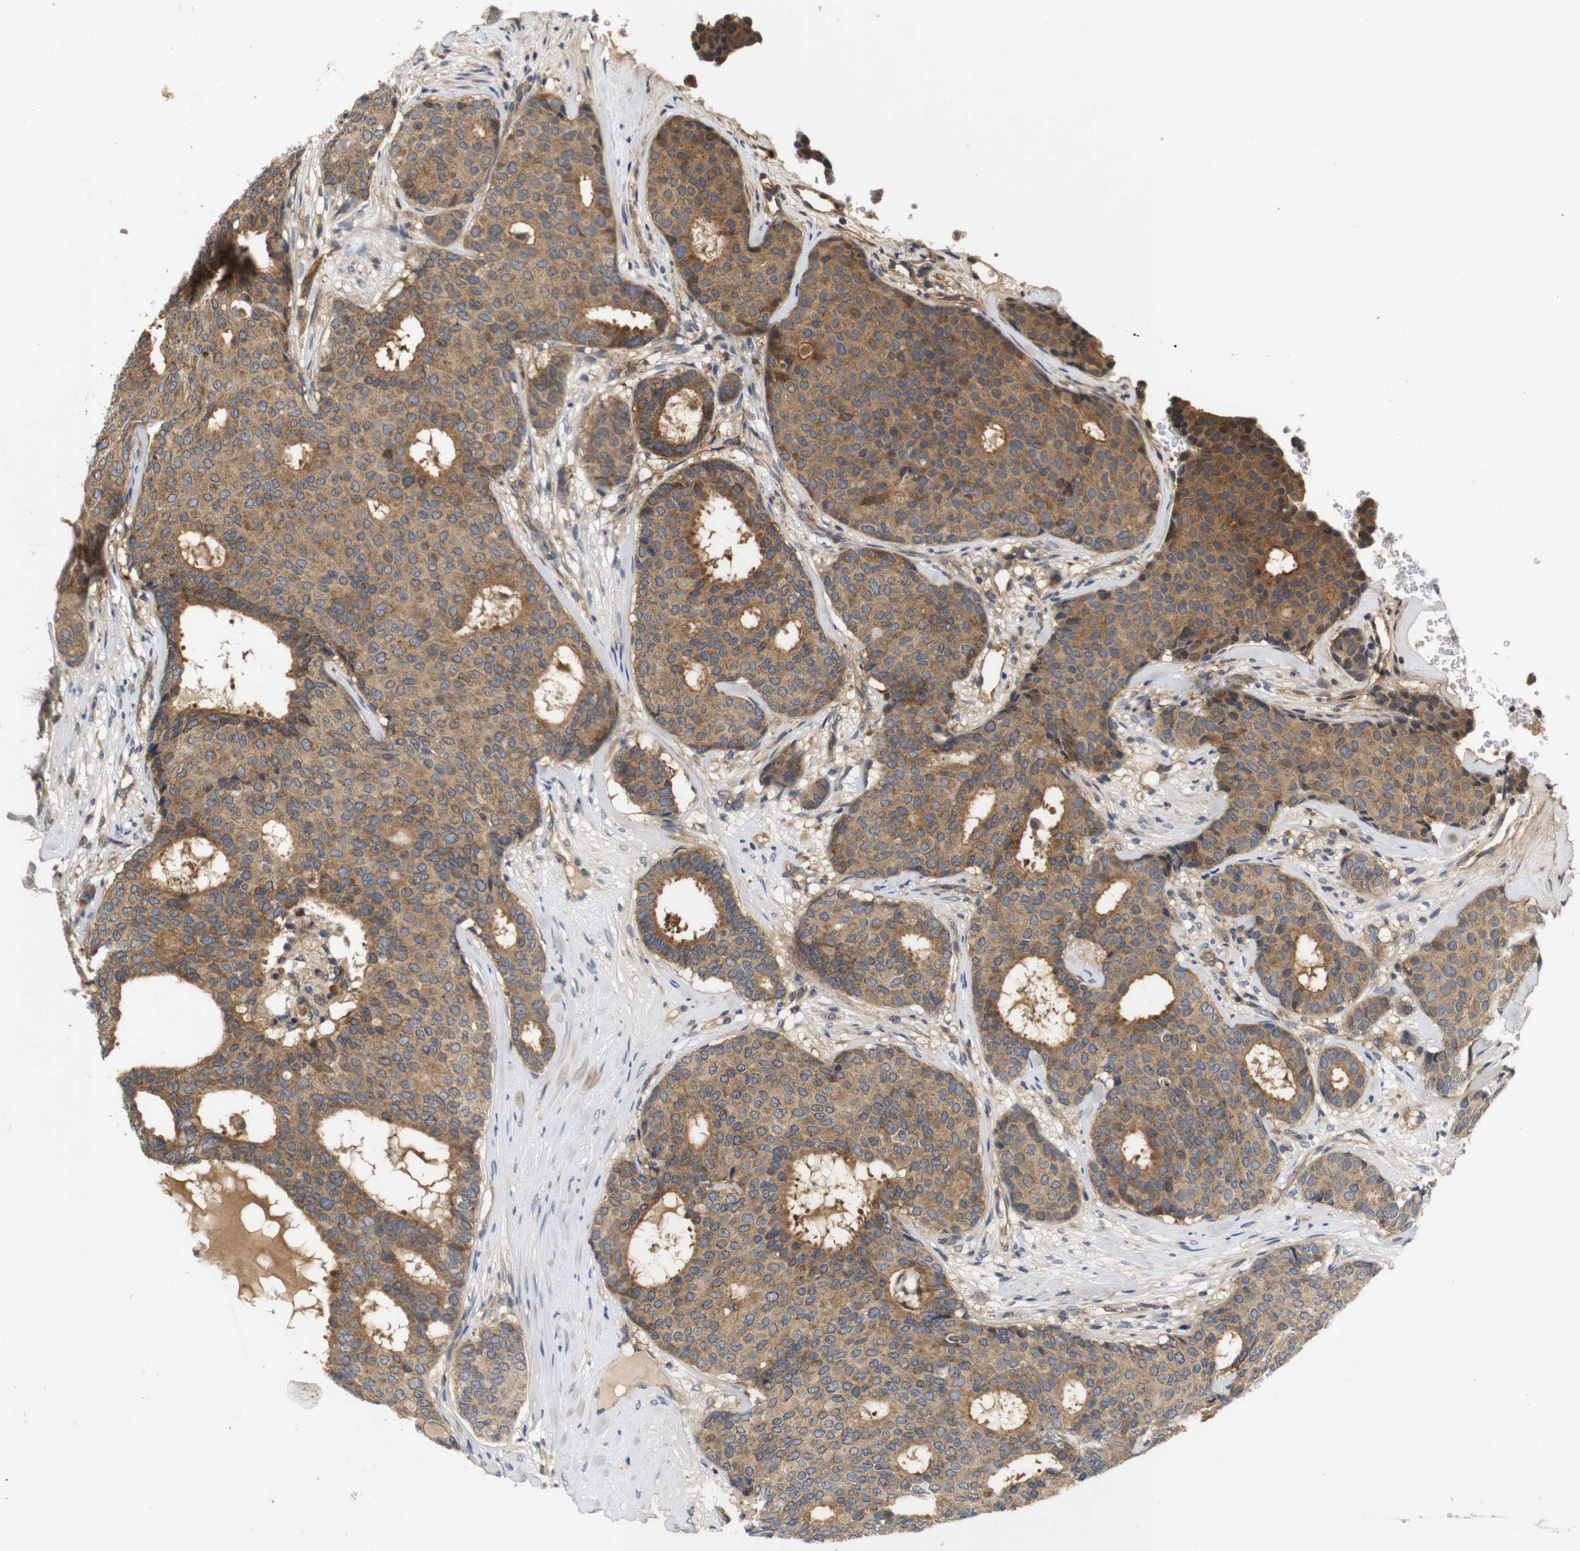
{"staining": {"intensity": "moderate", "quantity": ">75%", "location": "cytoplasmic/membranous"}, "tissue": "breast cancer", "cell_type": "Tumor cells", "image_type": "cancer", "snomed": [{"axis": "morphology", "description": "Duct carcinoma"}, {"axis": "topography", "description": "Breast"}], "caption": "Protein expression analysis of breast intraductal carcinoma demonstrates moderate cytoplasmic/membranous staining in approximately >75% of tumor cells.", "gene": "RIPK1", "patient": {"sex": "female", "age": 75}}